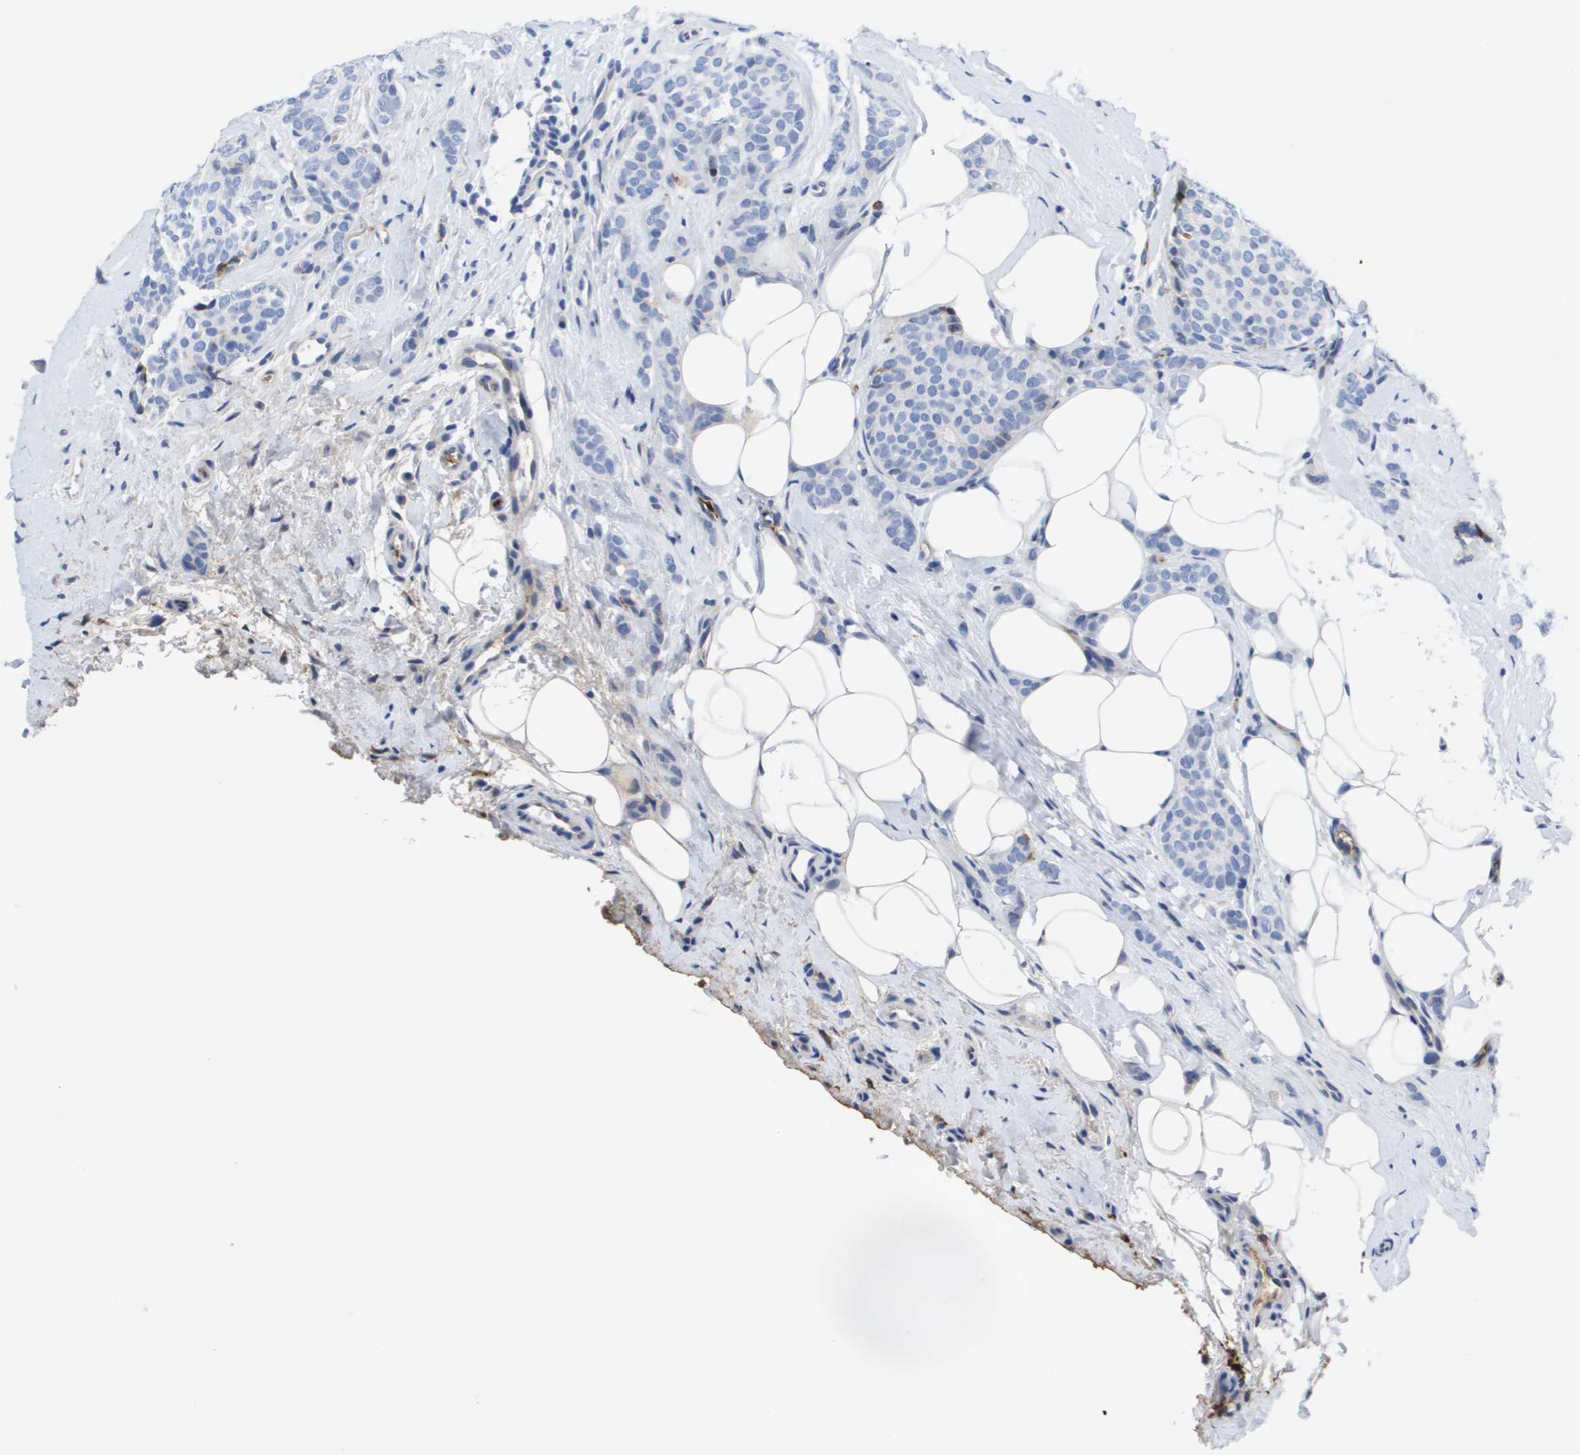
{"staining": {"intensity": "negative", "quantity": "none", "location": "none"}, "tissue": "breast cancer", "cell_type": "Tumor cells", "image_type": "cancer", "snomed": [{"axis": "morphology", "description": "Lobular carcinoma"}, {"axis": "topography", "description": "Skin"}, {"axis": "topography", "description": "Breast"}], "caption": "This is a histopathology image of IHC staining of breast cancer, which shows no staining in tumor cells.", "gene": "SERPINC1", "patient": {"sex": "female", "age": 46}}